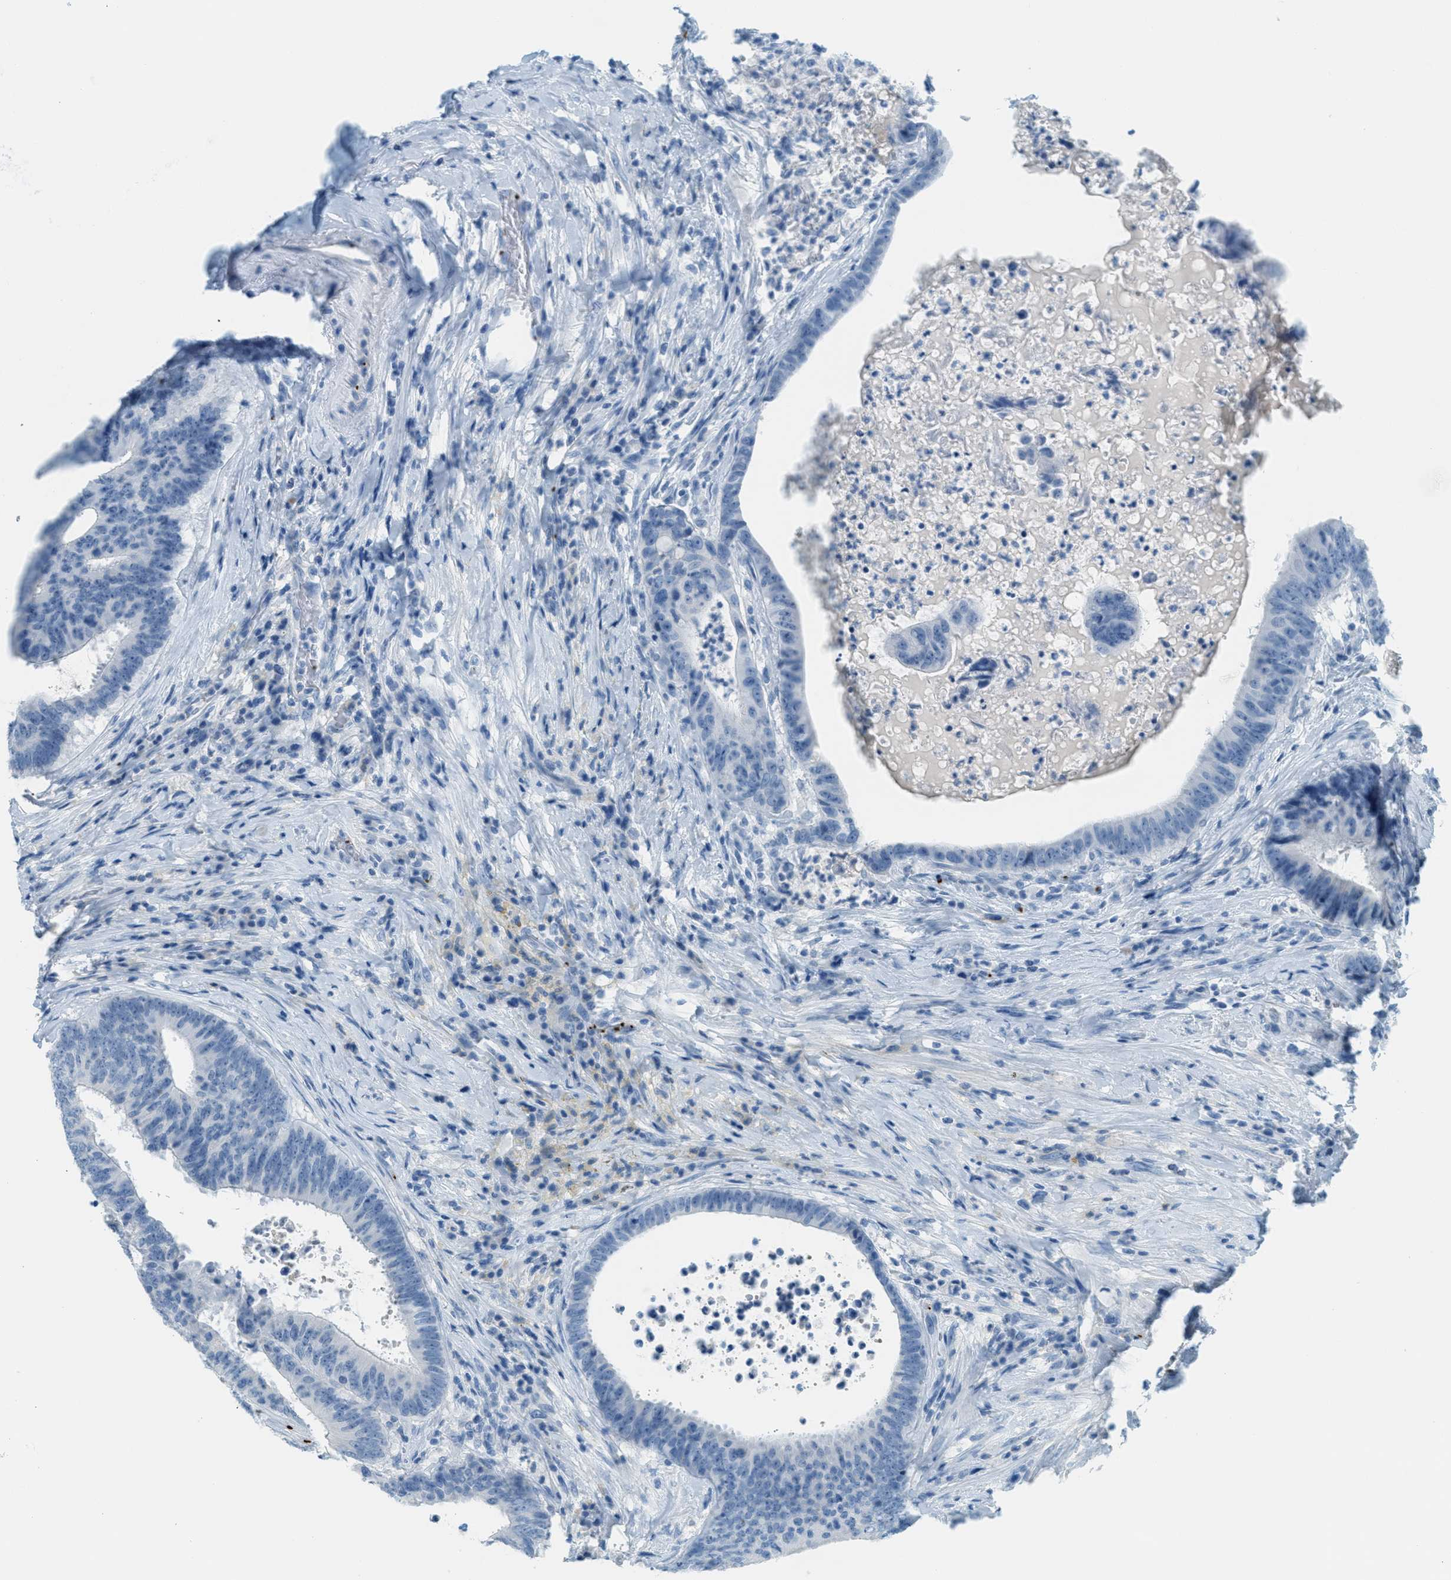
{"staining": {"intensity": "negative", "quantity": "none", "location": "none"}, "tissue": "colorectal cancer", "cell_type": "Tumor cells", "image_type": "cancer", "snomed": [{"axis": "morphology", "description": "Adenocarcinoma, NOS"}, {"axis": "topography", "description": "Rectum"}], "caption": "IHC of human colorectal cancer (adenocarcinoma) exhibits no expression in tumor cells. (Immunohistochemistry, brightfield microscopy, high magnification).", "gene": "PPBP", "patient": {"sex": "male", "age": 72}}